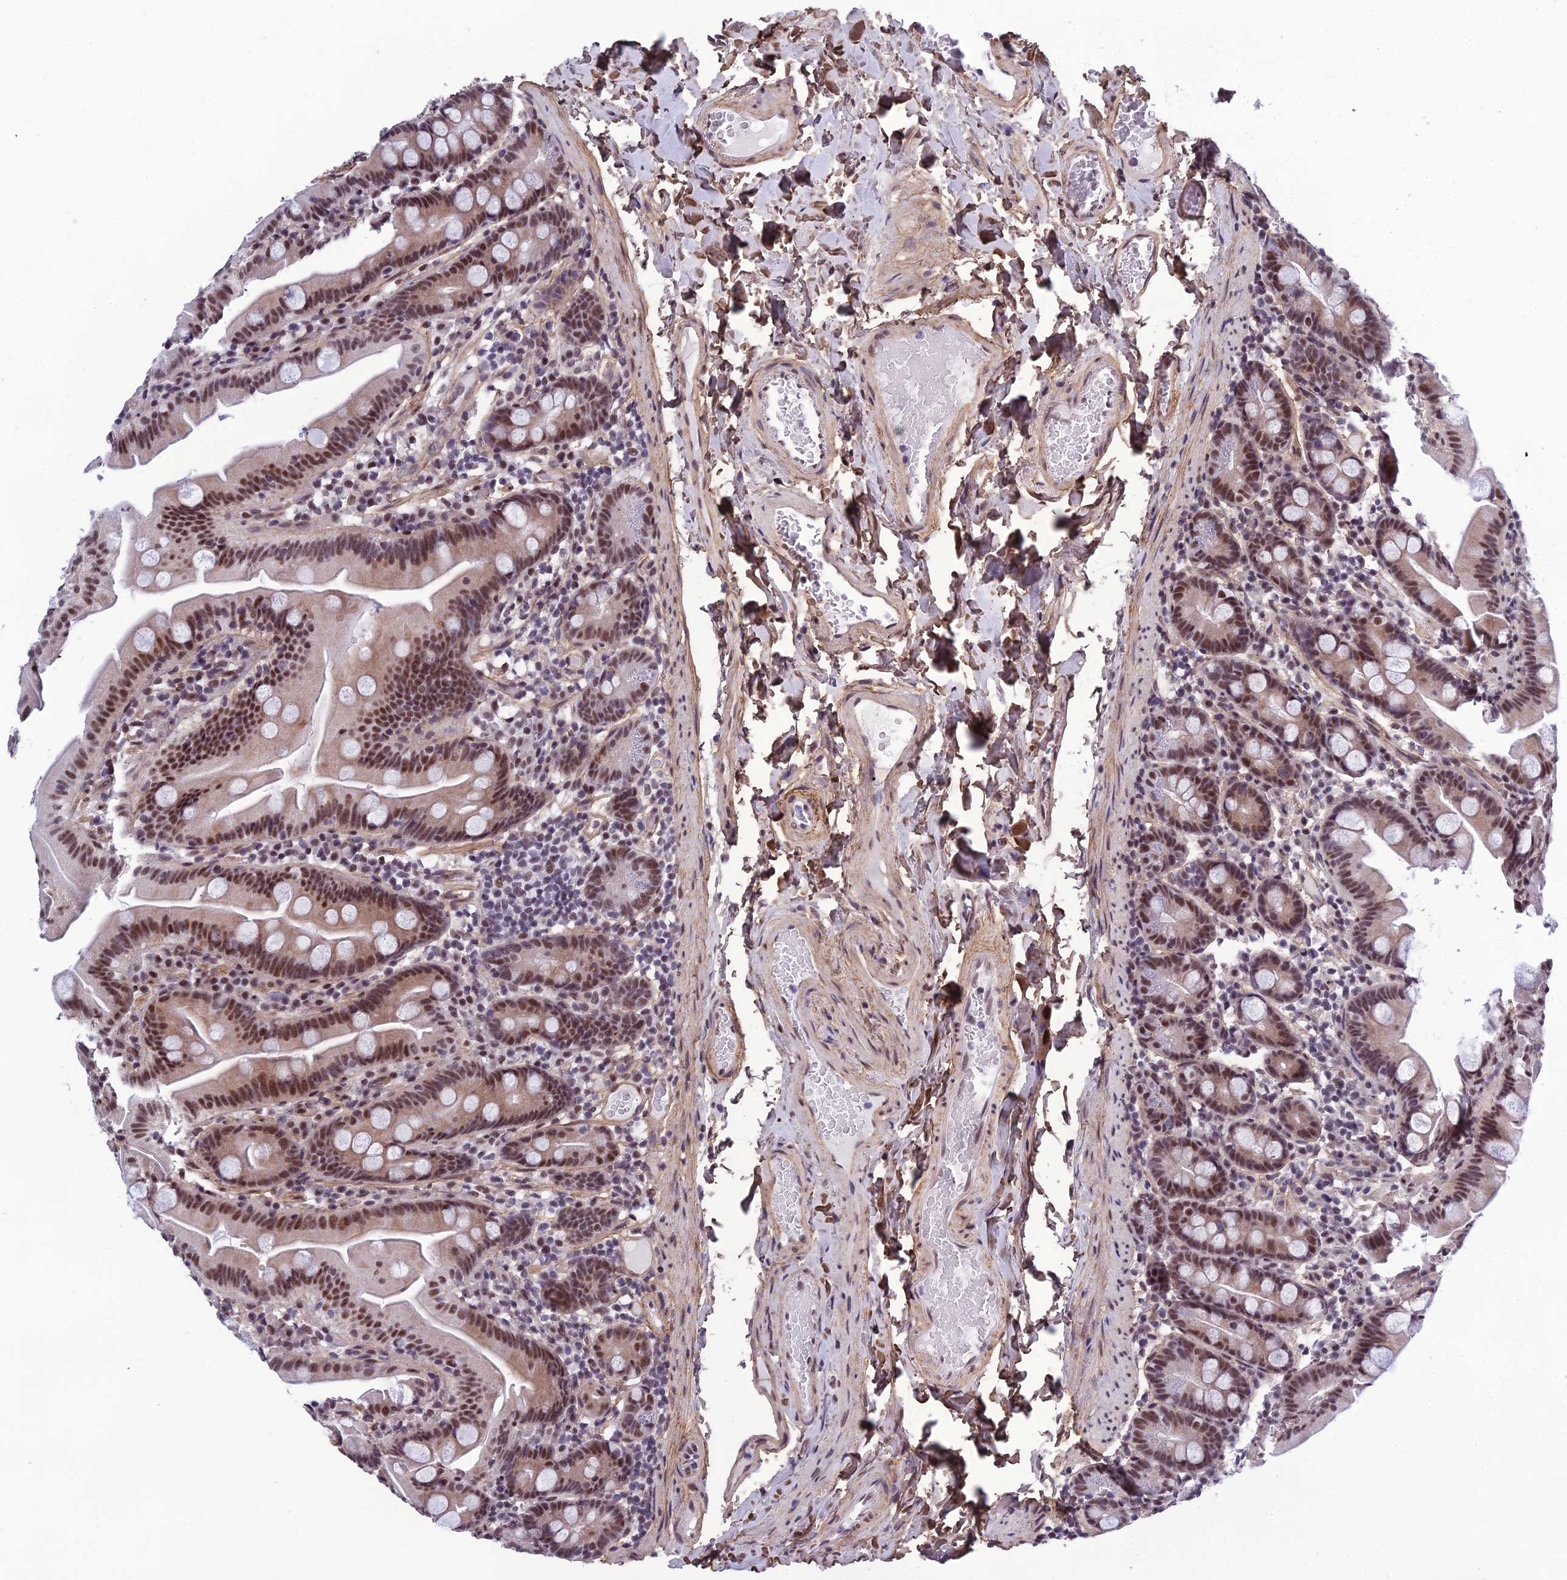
{"staining": {"intensity": "moderate", "quantity": ">75%", "location": "nuclear"}, "tissue": "small intestine", "cell_type": "Glandular cells", "image_type": "normal", "snomed": [{"axis": "morphology", "description": "Normal tissue, NOS"}, {"axis": "topography", "description": "Small intestine"}], "caption": "Immunohistochemistry (IHC) staining of benign small intestine, which reveals medium levels of moderate nuclear positivity in about >75% of glandular cells indicating moderate nuclear protein expression. The staining was performed using DAB (3,3'-diaminobenzidine) (brown) for protein detection and nuclei were counterstained in hematoxylin (blue).", "gene": "RSRC1", "patient": {"sex": "female", "age": 68}}